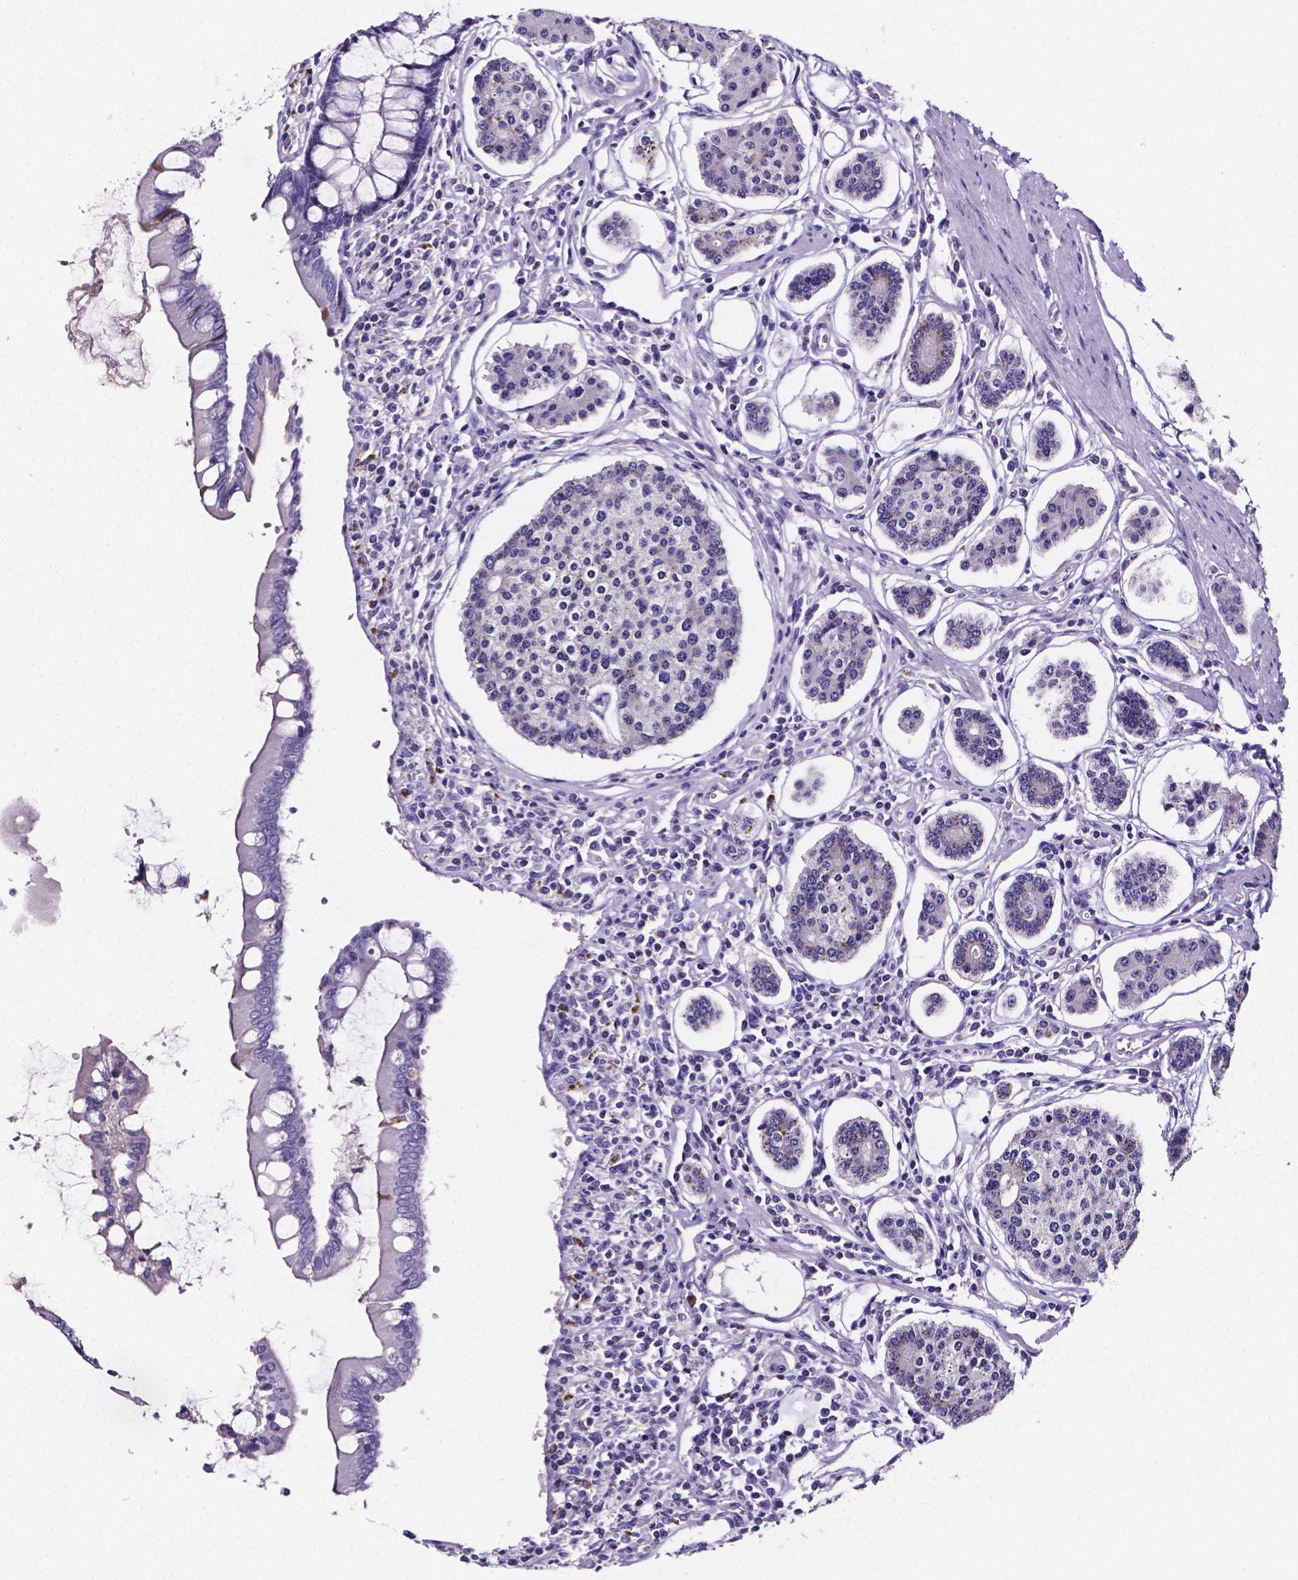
{"staining": {"intensity": "negative", "quantity": "none", "location": "none"}, "tissue": "carcinoid", "cell_type": "Tumor cells", "image_type": "cancer", "snomed": [{"axis": "morphology", "description": "Carcinoid, malignant, NOS"}, {"axis": "topography", "description": "Small intestine"}], "caption": "Carcinoid (malignant) stained for a protein using IHC displays no positivity tumor cells.", "gene": "NRGN", "patient": {"sex": "female", "age": 65}}